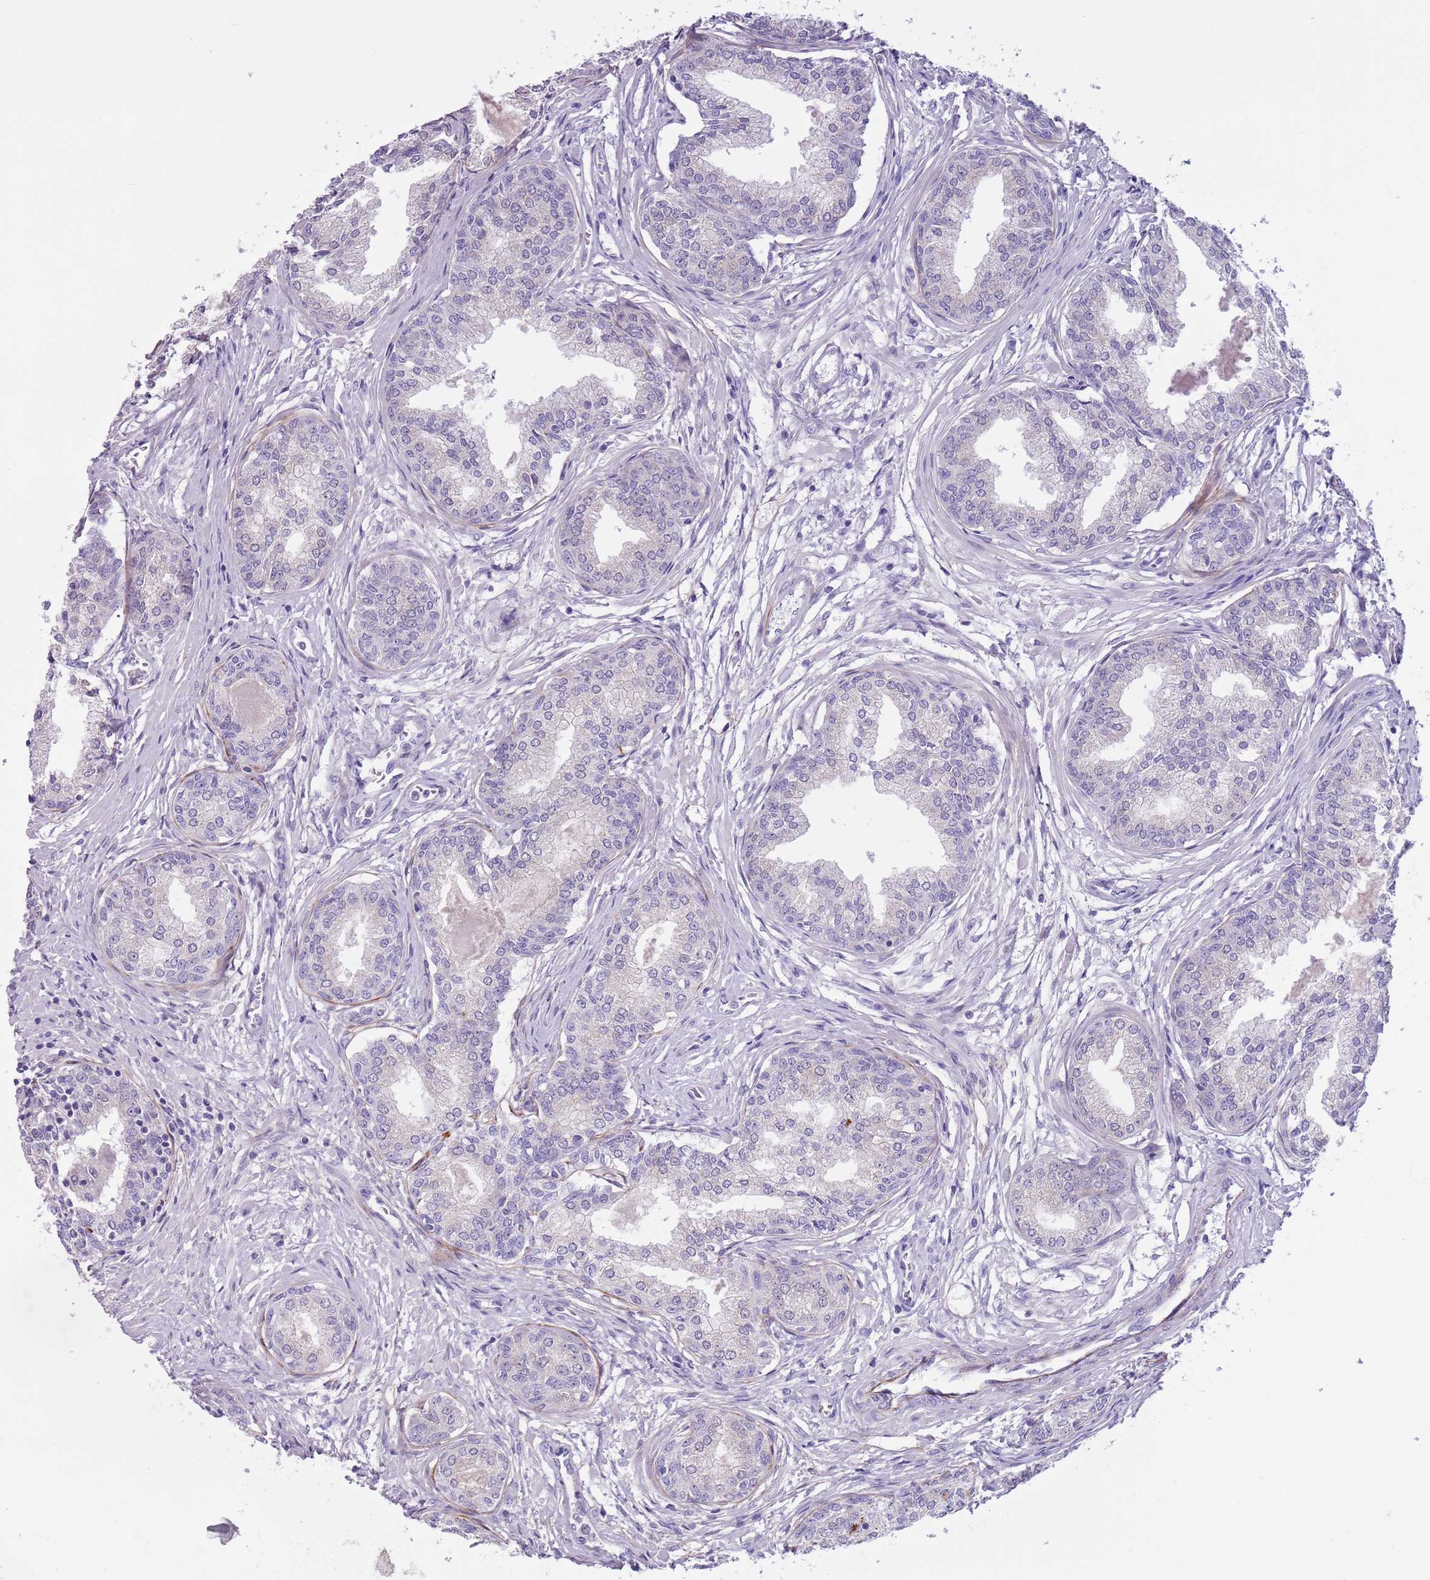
{"staining": {"intensity": "negative", "quantity": "none", "location": "none"}, "tissue": "prostate cancer", "cell_type": "Tumor cells", "image_type": "cancer", "snomed": [{"axis": "morphology", "description": "Adenocarcinoma, High grade"}, {"axis": "topography", "description": "Prostate"}], "caption": "High-grade adenocarcinoma (prostate) was stained to show a protein in brown. There is no significant staining in tumor cells. Nuclei are stained in blue.", "gene": "PFKFB2", "patient": {"sex": "male", "age": 67}}